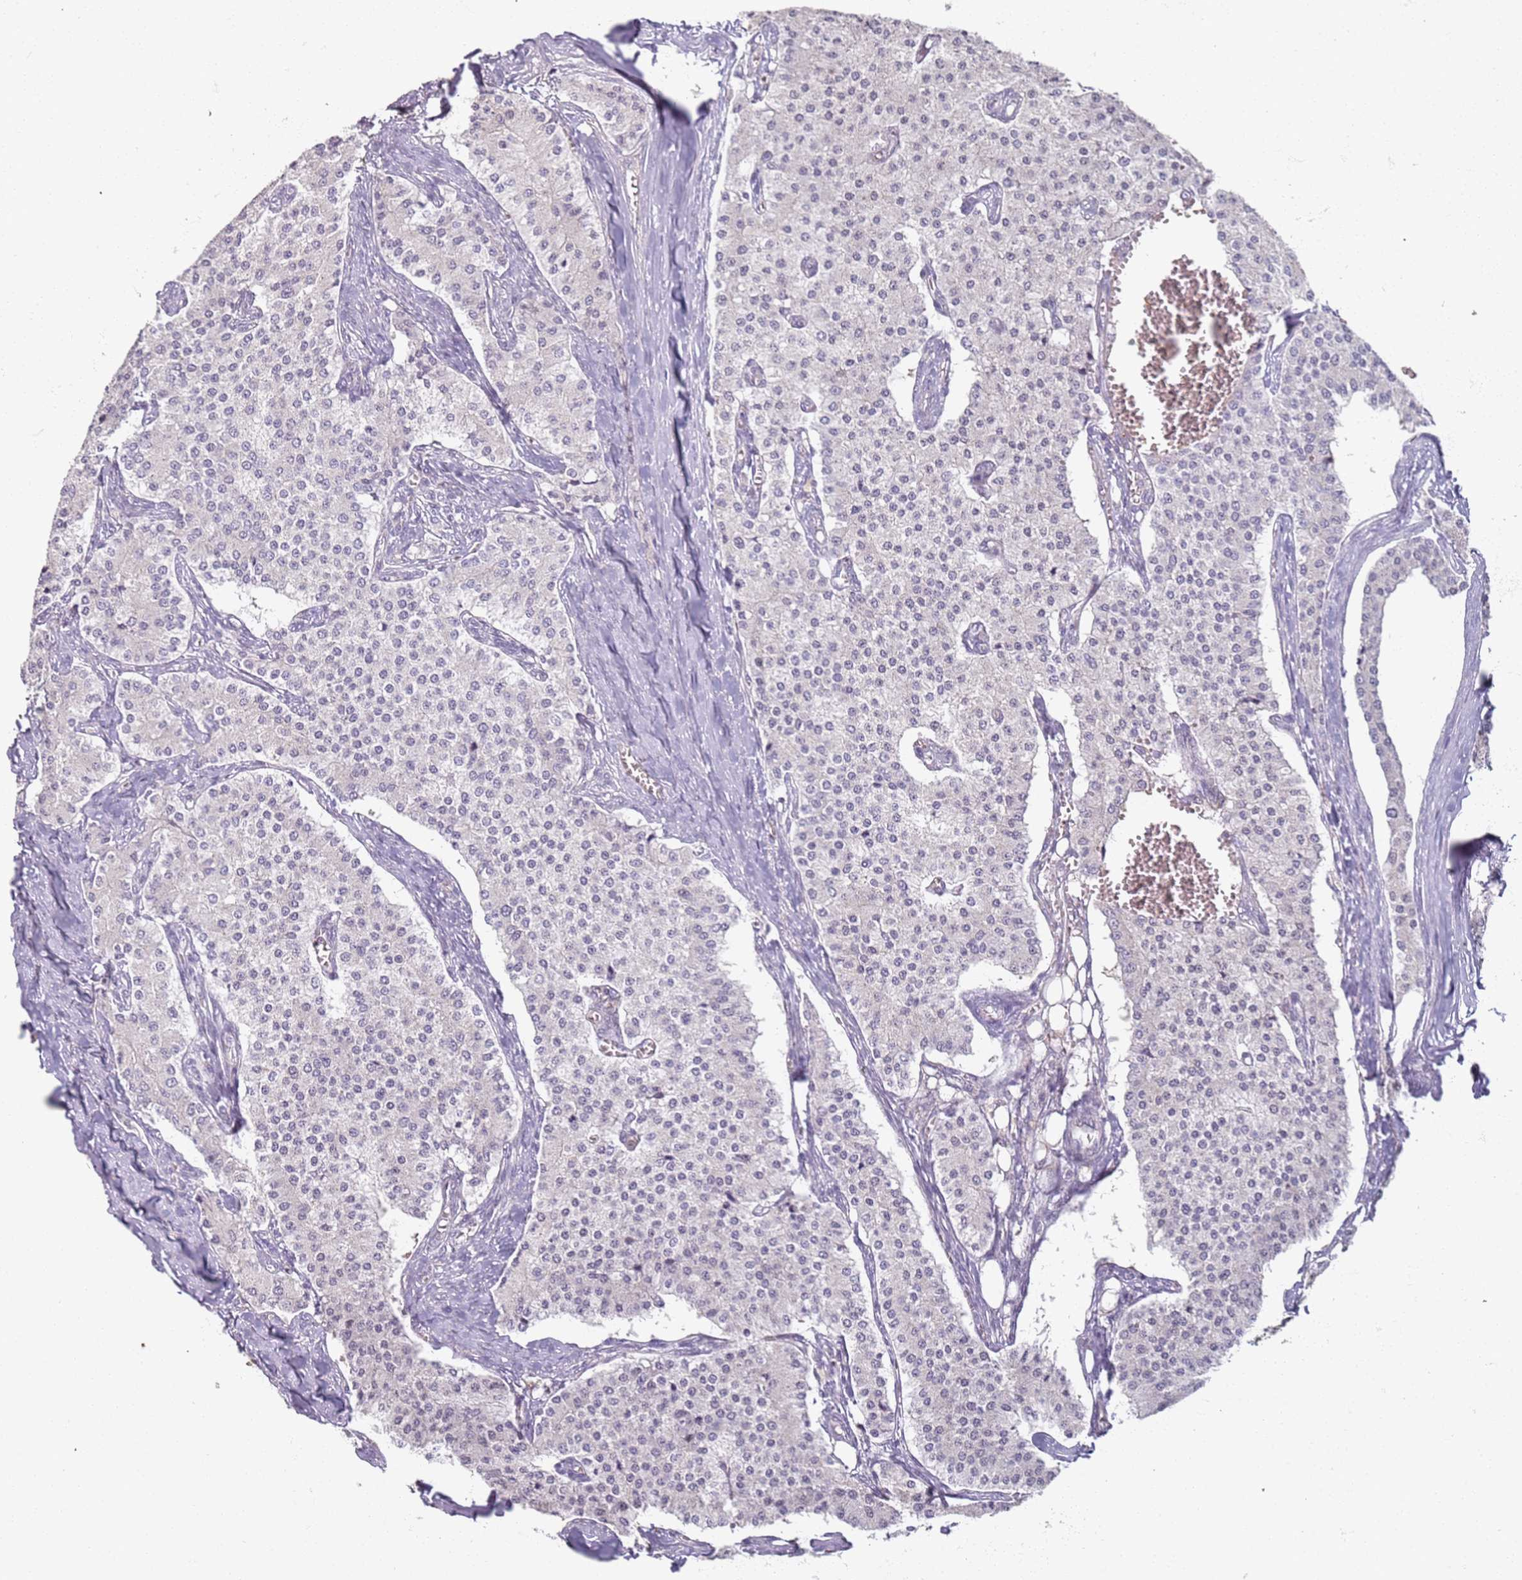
{"staining": {"intensity": "negative", "quantity": "none", "location": "none"}, "tissue": "carcinoid", "cell_type": "Tumor cells", "image_type": "cancer", "snomed": [{"axis": "morphology", "description": "Carcinoid, malignant, NOS"}, {"axis": "topography", "description": "Colon"}], "caption": "Immunohistochemistry of carcinoid exhibits no expression in tumor cells. Nuclei are stained in blue.", "gene": "CD40LG", "patient": {"sex": "female", "age": 52}}